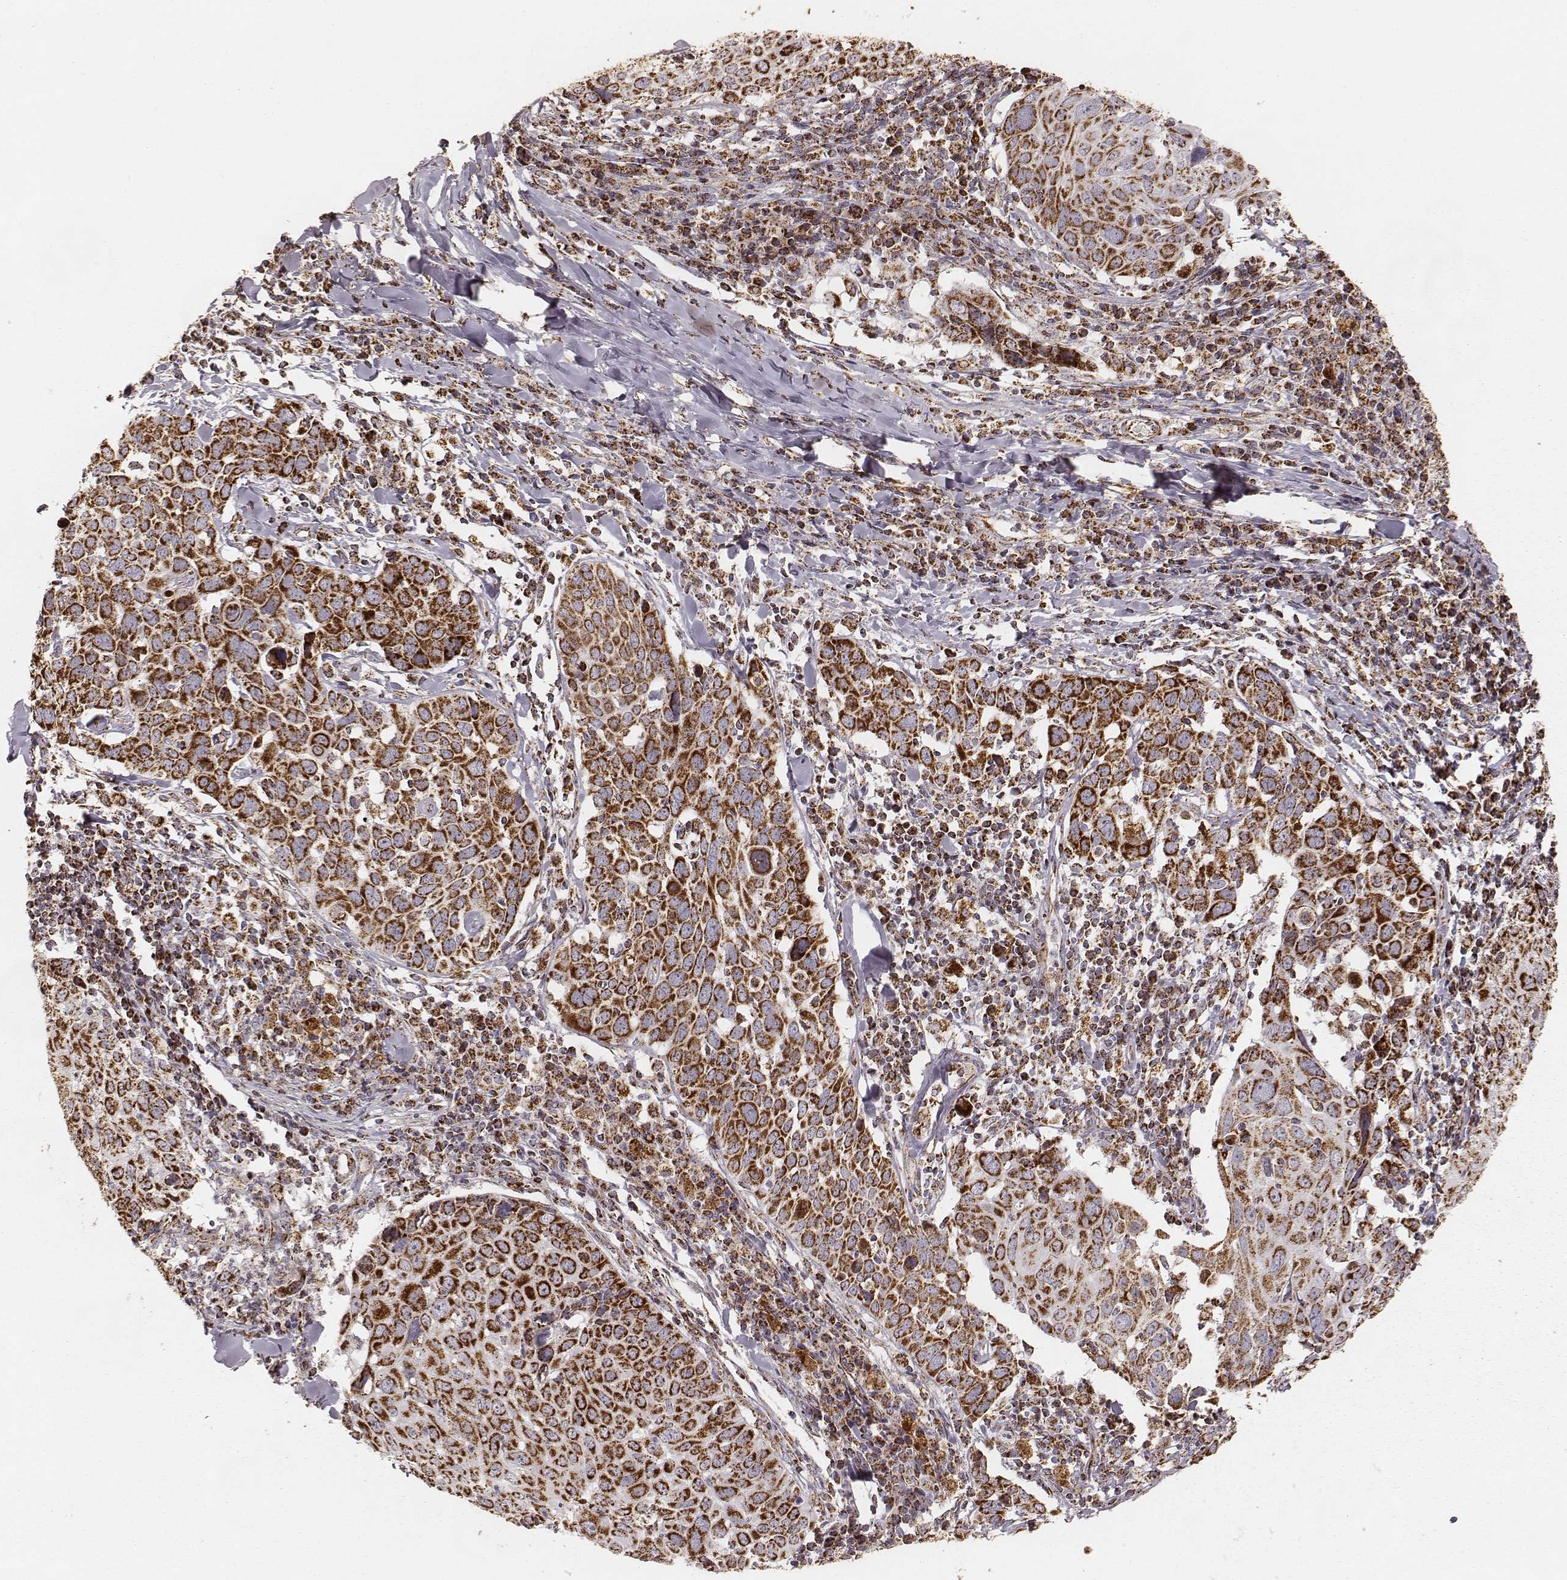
{"staining": {"intensity": "strong", "quantity": ">75%", "location": "cytoplasmic/membranous"}, "tissue": "lung cancer", "cell_type": "Tumor cells", "image_type": "cancer", "snomed": [{"axis": "morphology", "description": "Squamous cell carcinoma, NOS"}, {"axis": "topography", "description": "Lung"}], "caption": "Immunohistochemistry (IHC) (DAB) staining of lung cancer shows strong cytoplasmic/membranous protein staining in approximately >75% of tumor cells.", "gene": "CS", "patient": {"sex": "male", "age": 57}}